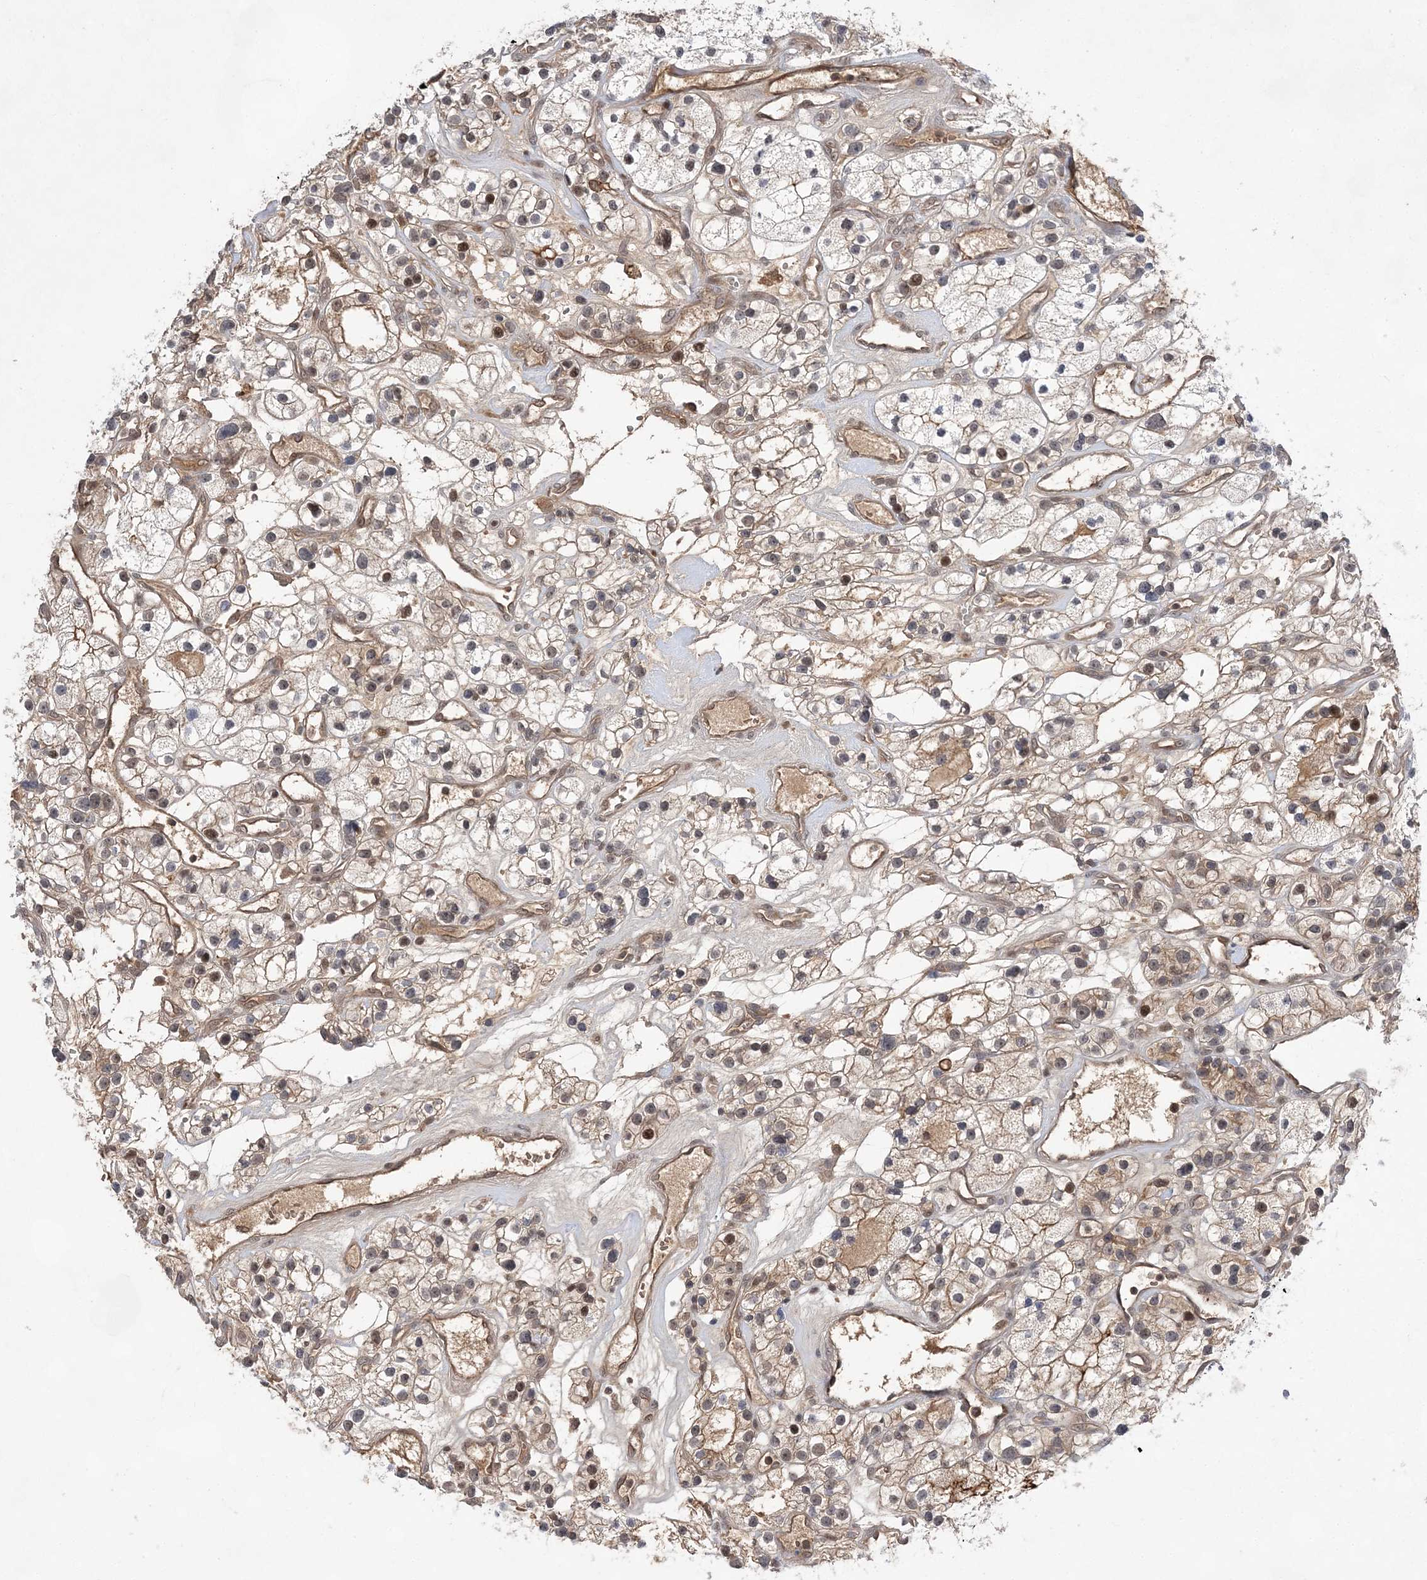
{"staining": {"intensity": "moderate", "quantity": "<25%", "location": "cytoplasmic/membranous,nuclear"}, "tissue": "renal cancer", "cell_type": "Tumor cells", "image_type": "cancer", "snomed": [{"axis": "morphology", "description": "Adenocarcinoma, NOS"}, {"axis": "topography", "description": "Kidney"}], "caption": "DAB (3,3'-diaminobenzidine) immunohistochemical staining of human renal cancer (adenocarcinoma) reveals moderate cytoplasmic/membranous and nuclear protein positivity in approximately <25% of tumor cells.", "gene": "TMEM132B", "patient": {"sex": "female", "age": 57}}